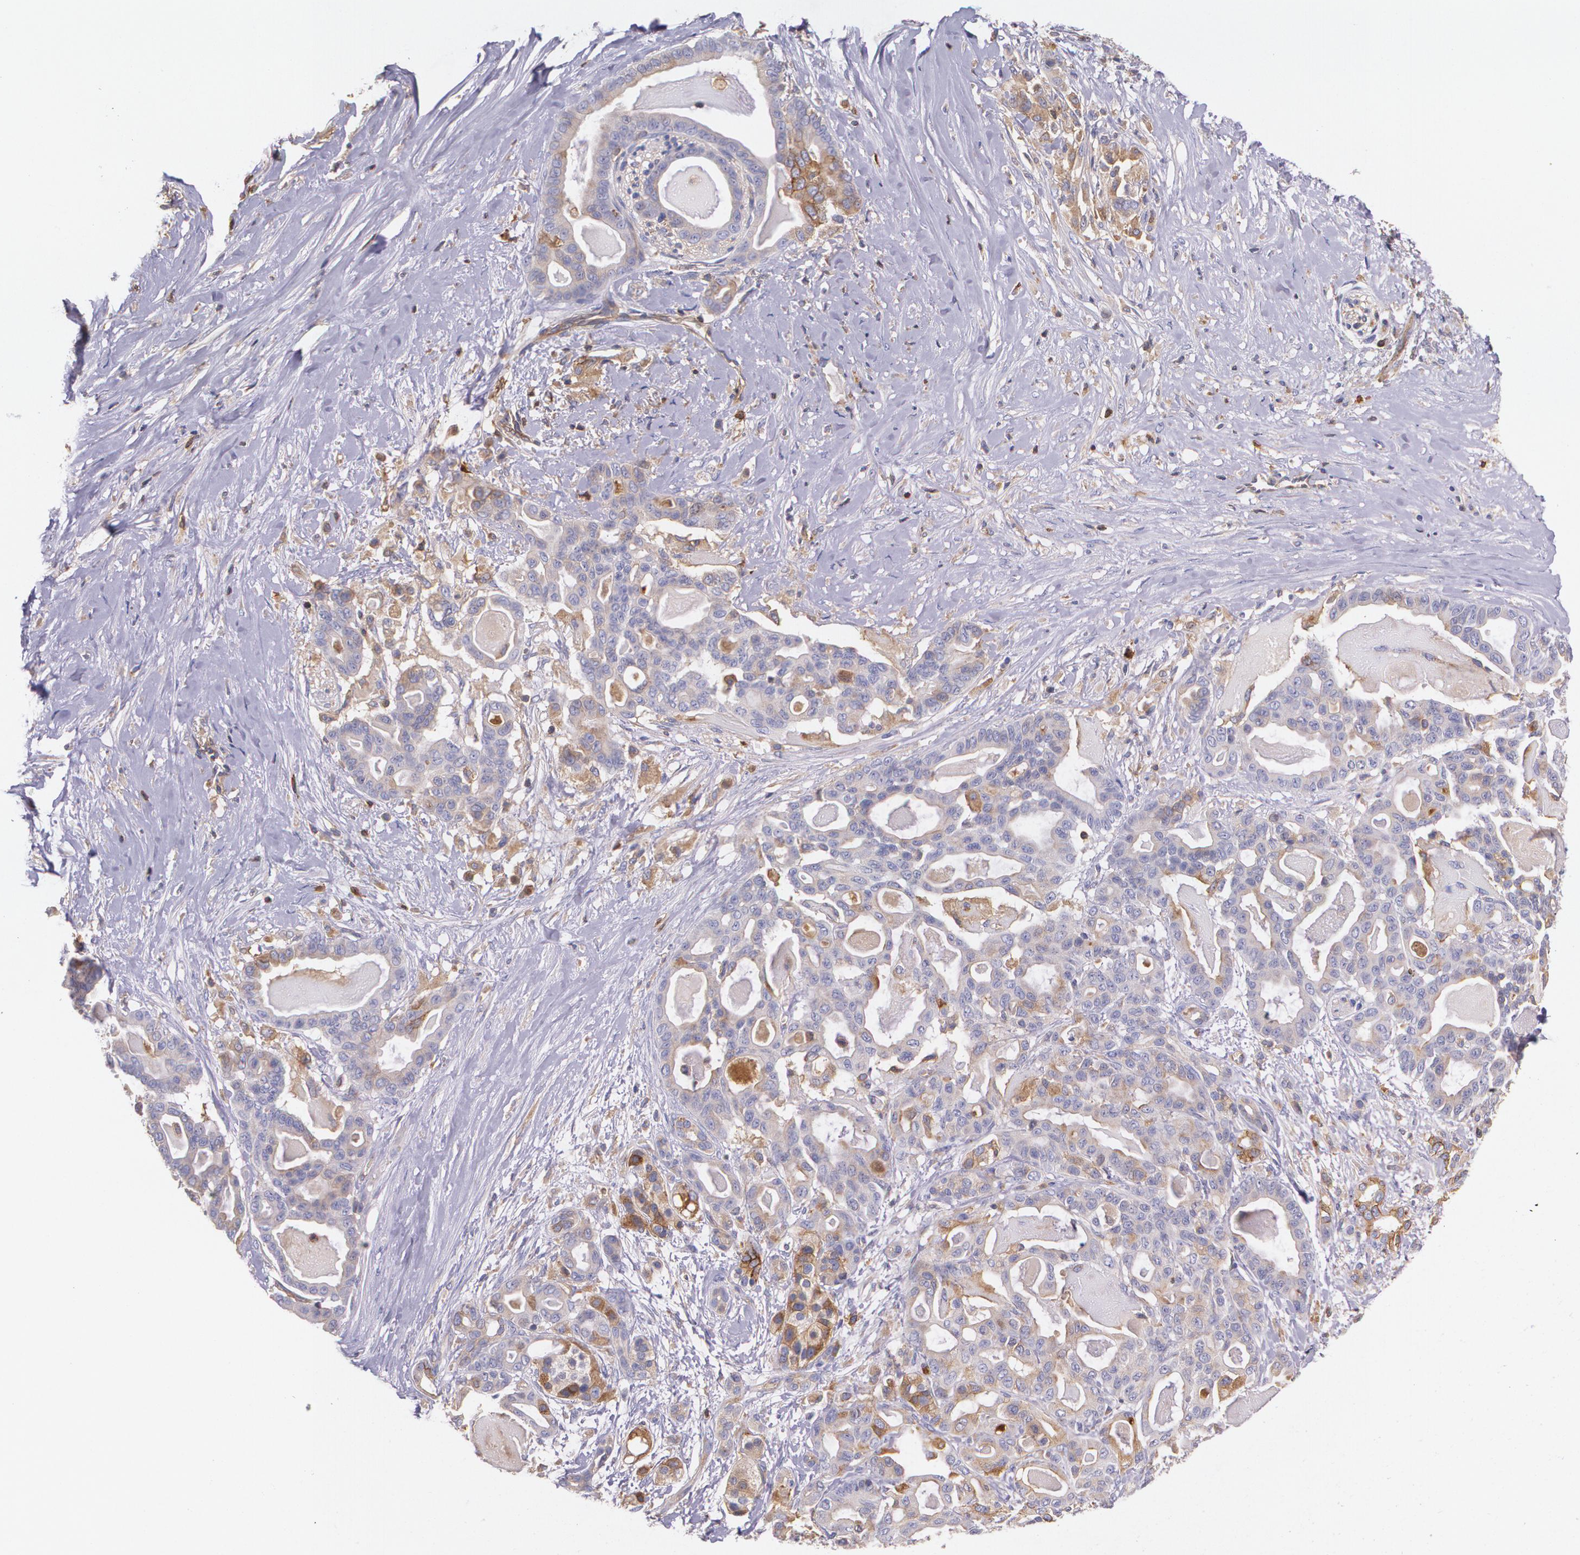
{"staining": {"intensity": "weak", "quantity": "<25%", "location": "cytoplasmic/membranous"}, "tissue": "pancreatic cancer", "cell_type": "Tumor cells", "image_type": "cancer", "snomed": [{"axis": "morphology", "description": "Adenocarcinoma, NOS"}, {"axis": "topography", "description": "Pancreas"}], "caption": "There is no significant positivity in tumor cells of pancreatic cancer.", "gene": "B2M", "patient": {"sex": "male", "age": 63}}